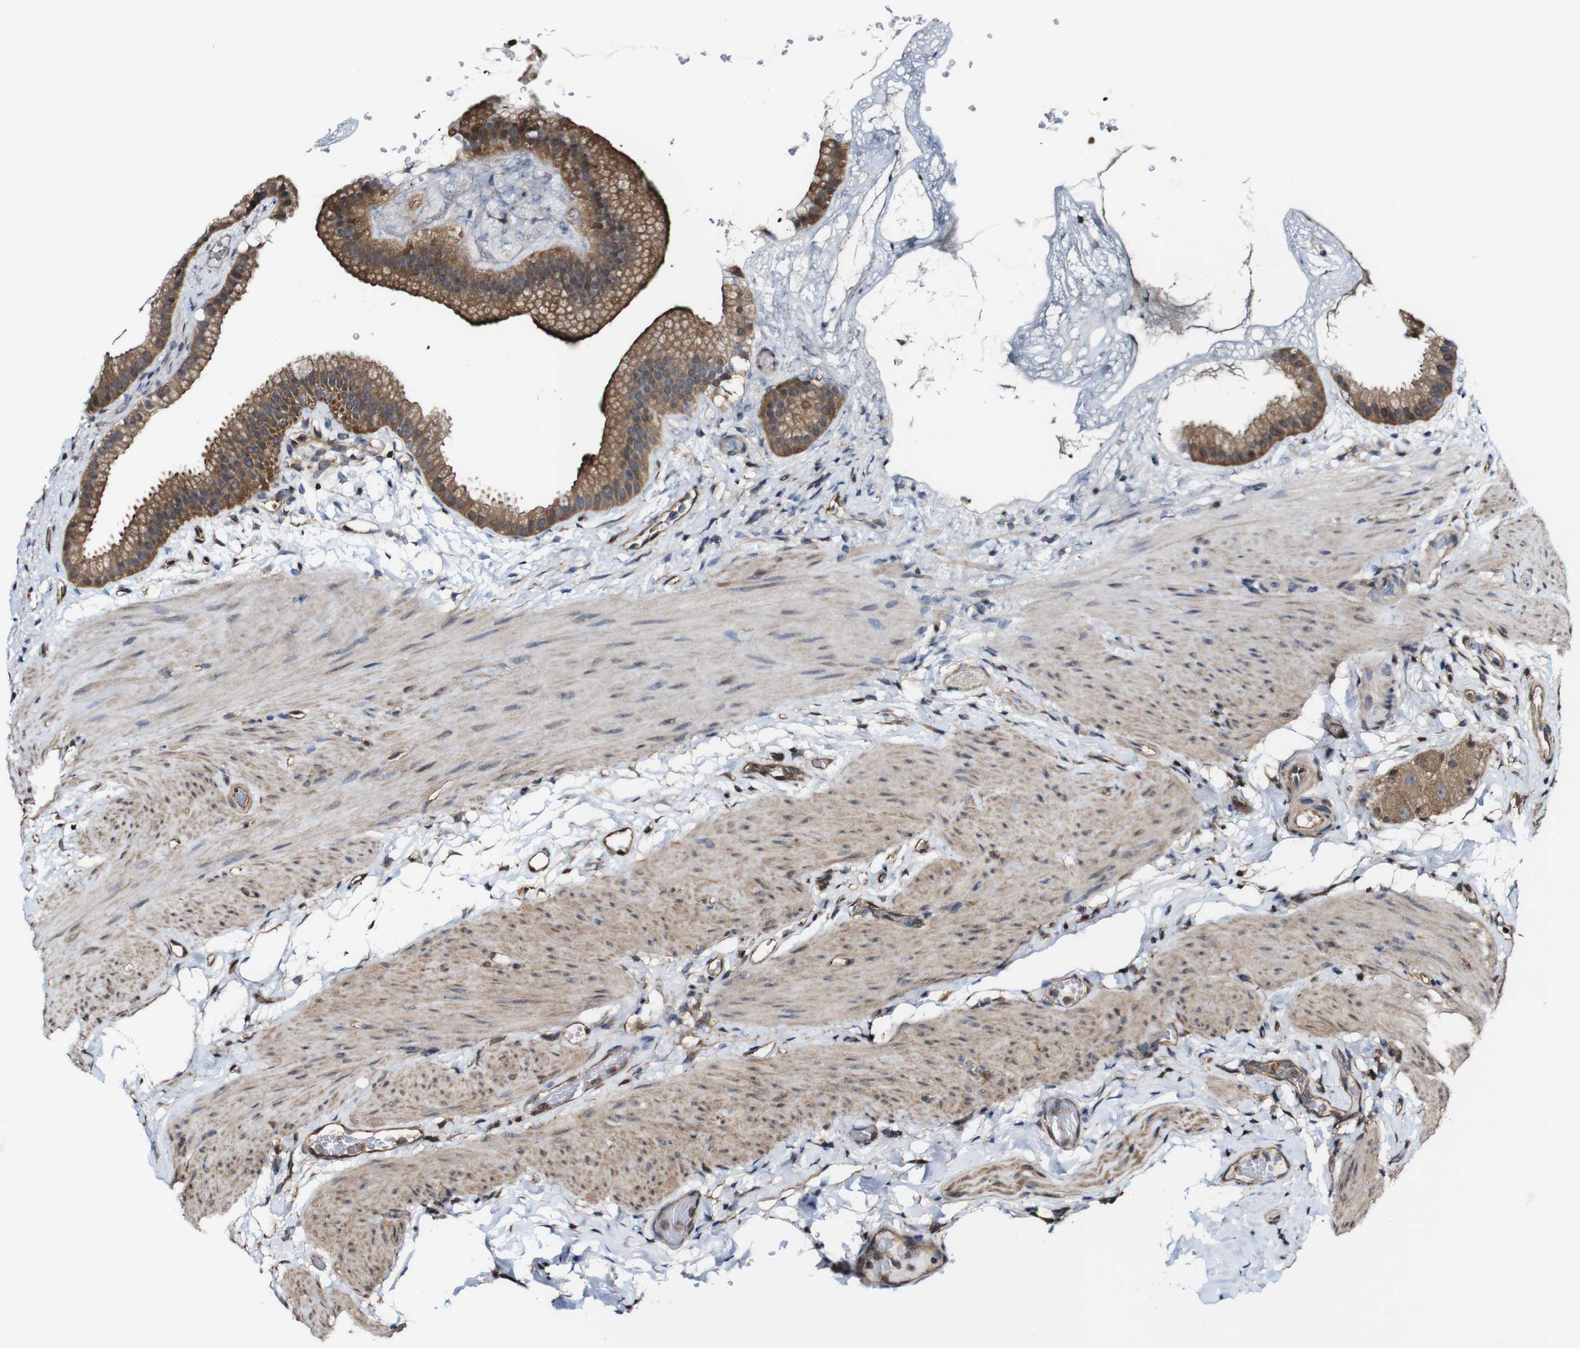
{"staining": {"intensity": "moderate", "quantity": ">75%", "location": "cytoplasmic/membranous"}, "tissue": "gallbladder", "cell_type": "Glandular cells", "image_type": "normal", "snomed": [{"axis": "morphology", "description": "Normal tissue, NOS"}, {"axis": "topography", "description": "Gallbladder"}], "caption": "Gallbladder stained for a protein shows moderate cytoplasmic/membranous positivity in glandular cells.", "gene": "PTPRR", "patient": {"sex": "female", "age": 64}}